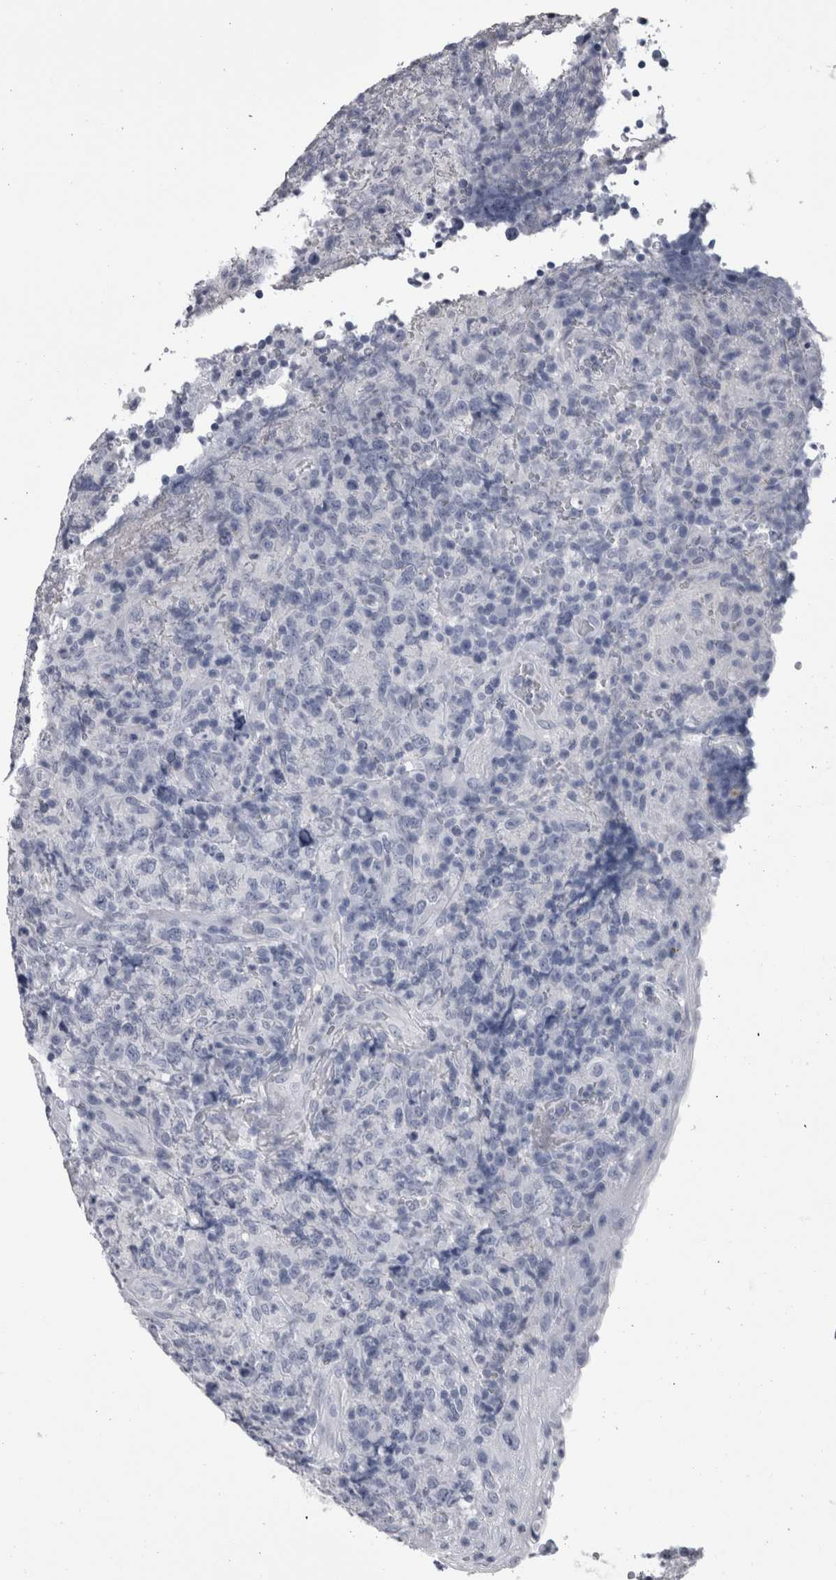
{"staining": {"intensity": "negative", "quantity": "none", "location": "none"}, "tissue": "lymphoma", "cell_type": "Tumor cells", "image_type": "cancer", "snomed": [{"axis": "morphology", "description": "Malignant lymphoma, non-Hodgkin's type, High grade"}, {"axis": "topography", "description": "Tonsil"}], "caption": "Tumor cells show no significant protein positivity in malignant lymphoma, non-Hodgkin's type (high-grade). (Immunohistochemistry (ihc), brightfield microscopy, high magnification).", "gene": "AFMID", "patient": {"sex": "female", "age": 36}}